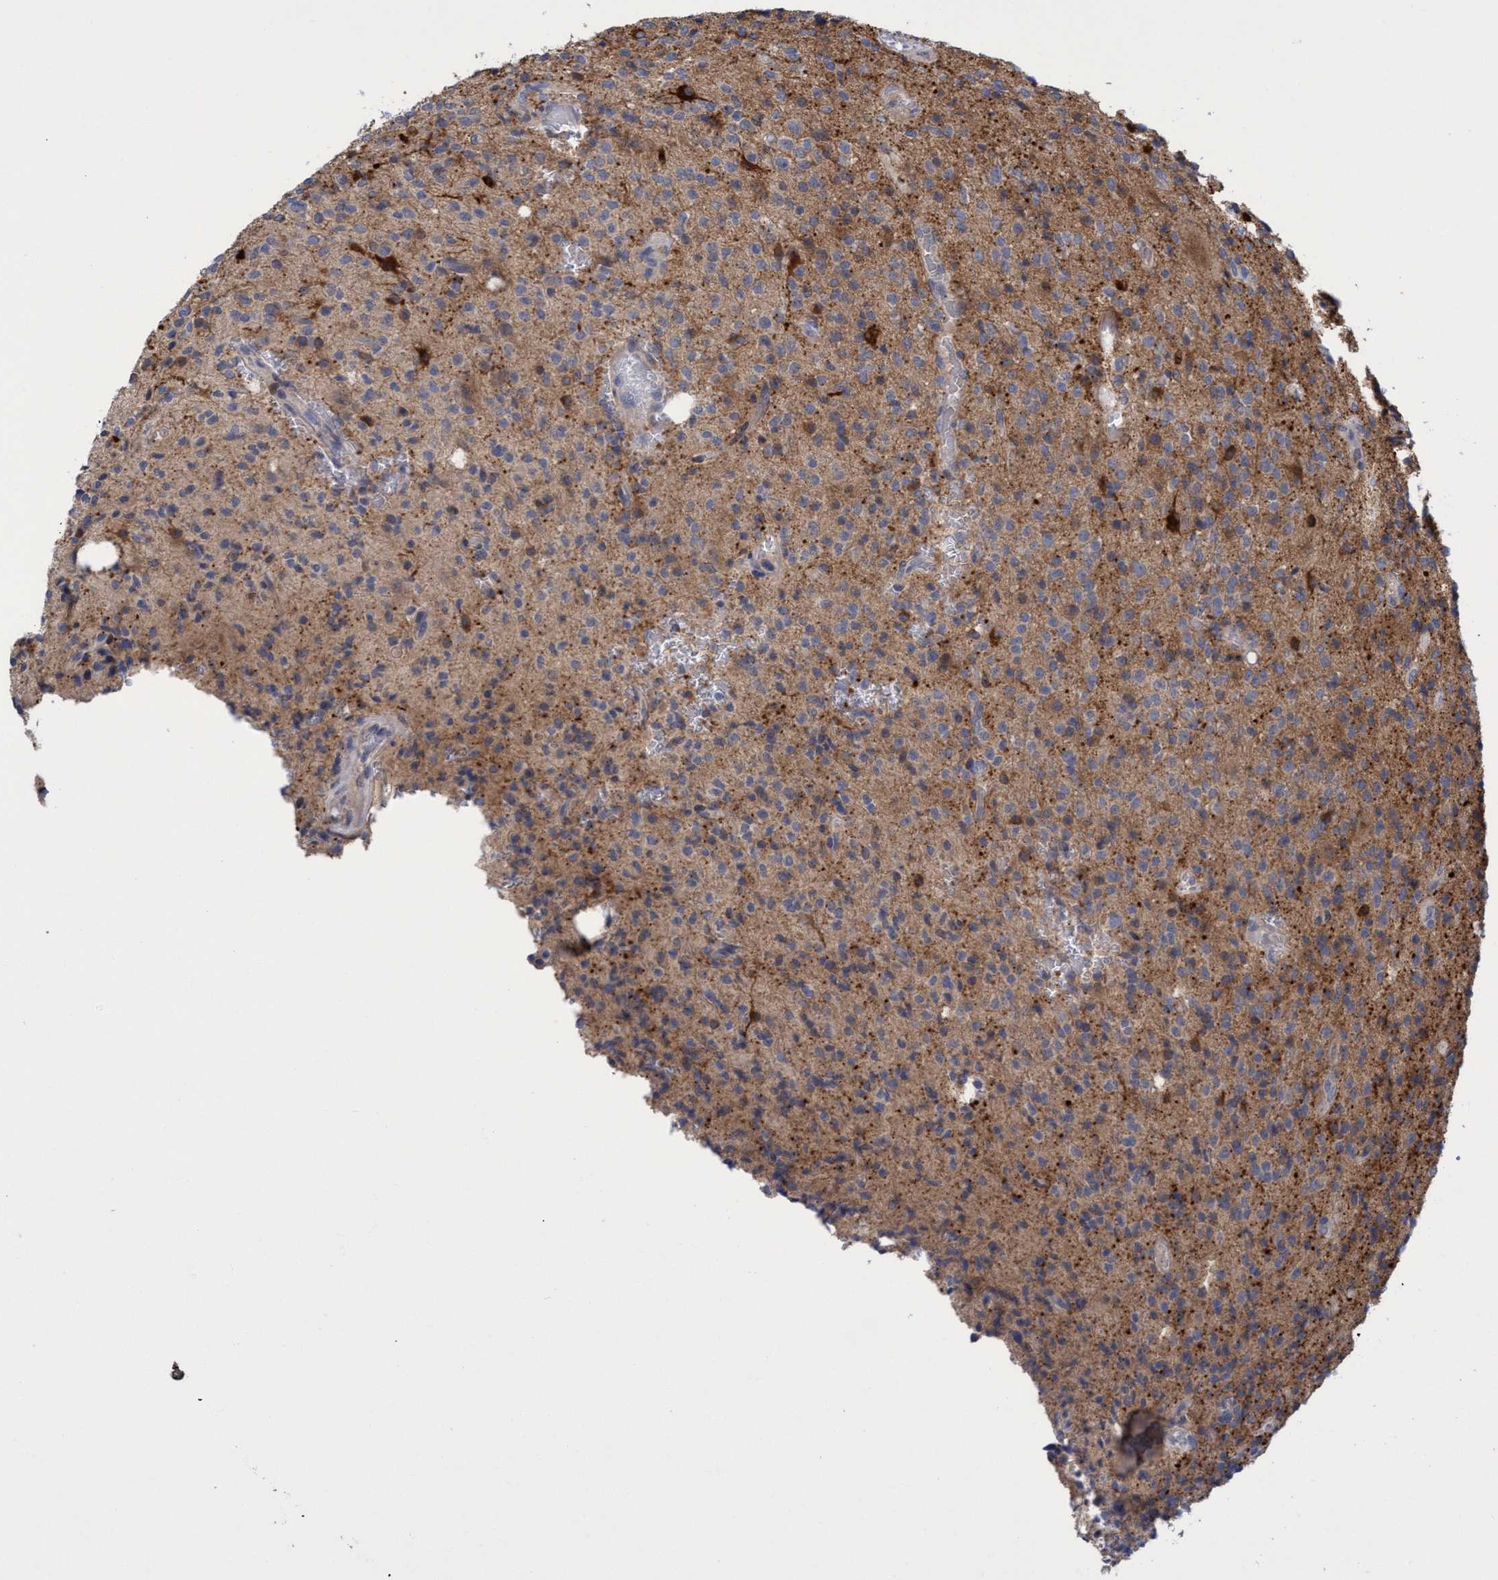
{"staining": {"intensity": "weak", "quantity": ">75%", "location": "cytoplasmic/membranous"}, "tissue": "glioma", "cell_type": "Tumor cells", "image_type": "cancer", "snomed": [{"axis": "morphology", "description": "Glioma, malignant, High grade"}, {"axis": "topography", "description": "Brain"}], "caption": "Glioma was stained to show a protein in brown. There is low levels of weak cytoplasmic/membranous staining in about >75% of tumor cells.", "gene": "SEMA4D", "patient": {"sex": "male", "age": 34}}